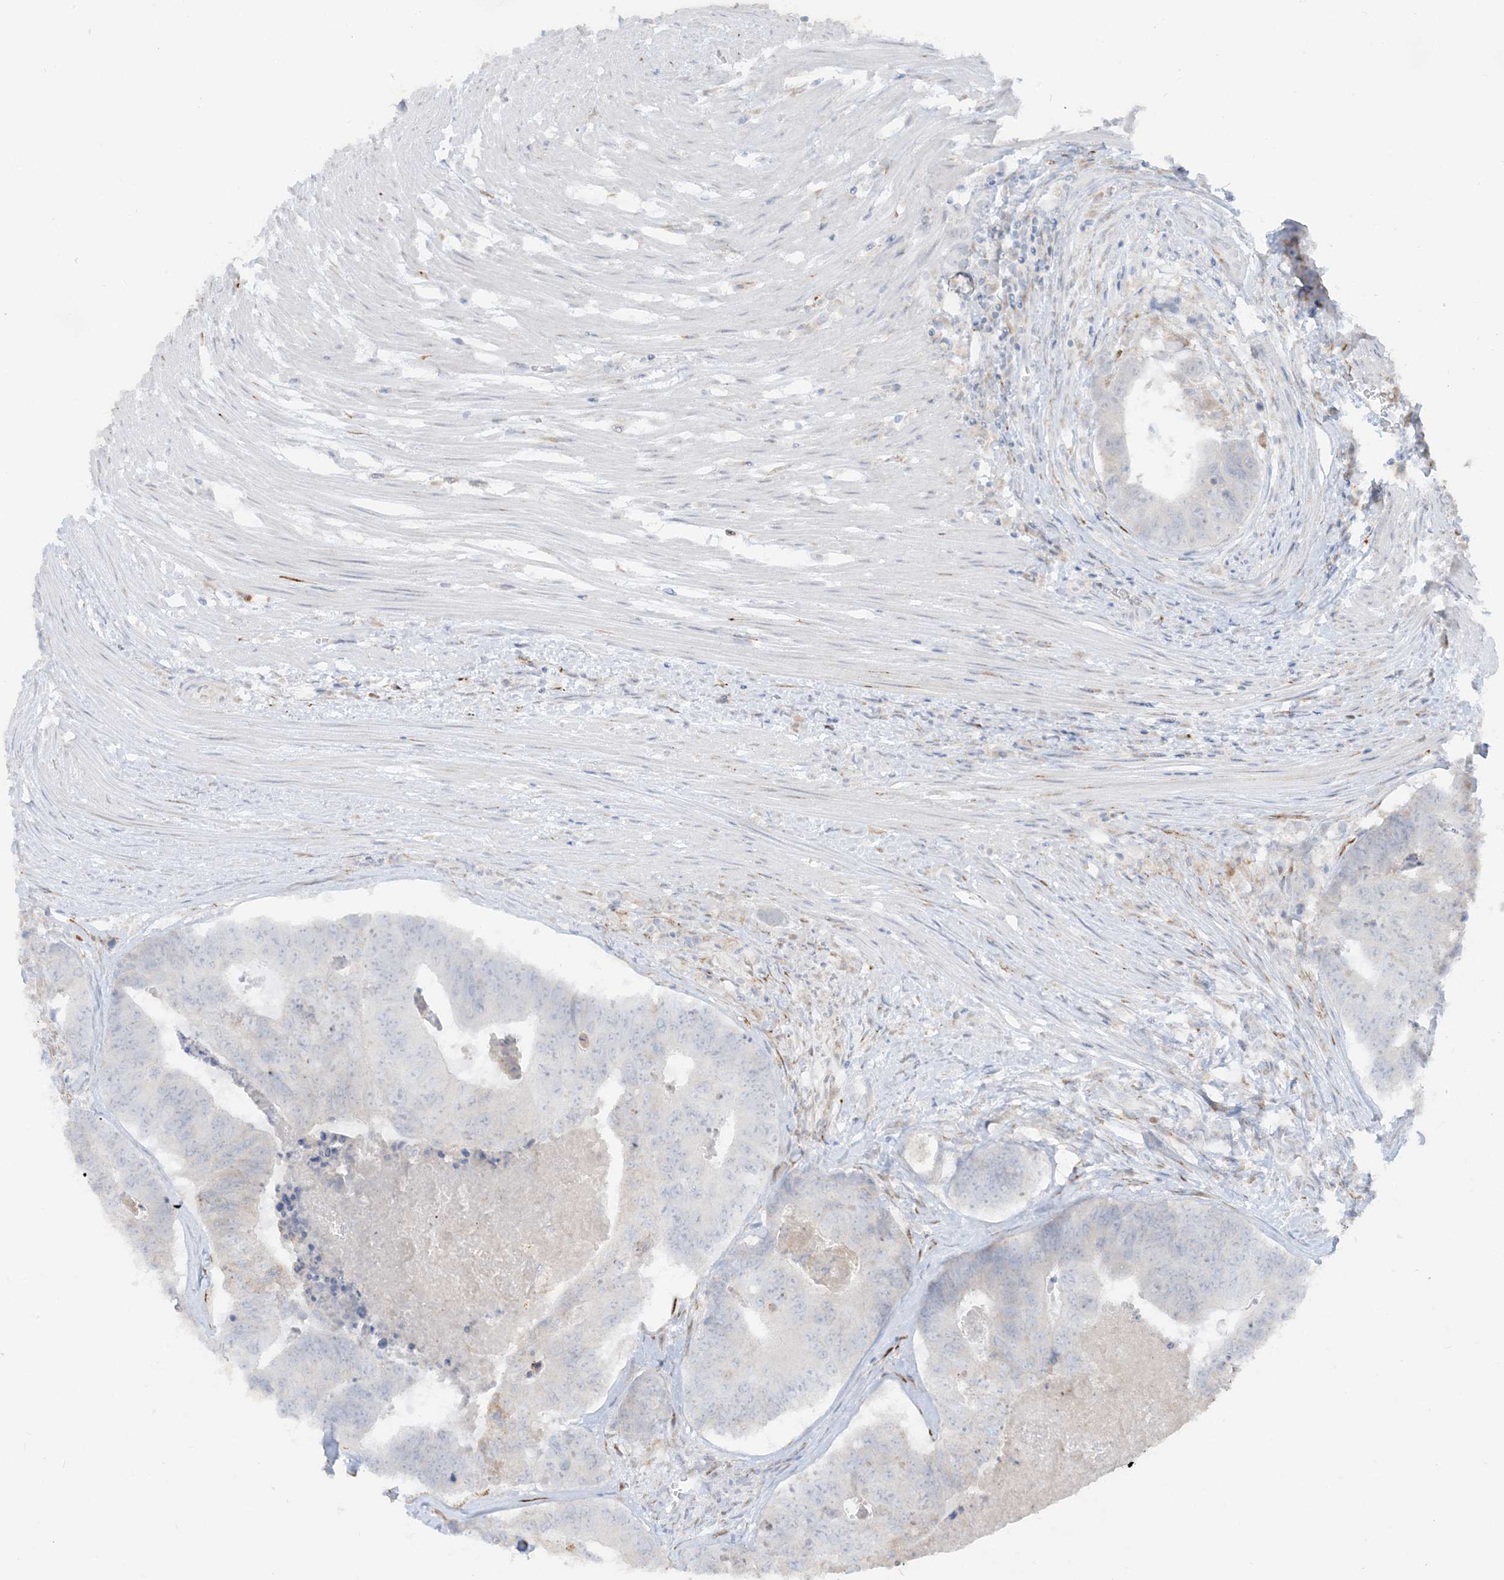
{"staining": {"intensity": "negative", "quantity": "none", "location": "none"}, "tissue": "colorectal cancer", "cell_type": "Tumor cells", "image_type": "cancer", "snomed": [{"axis": "morphology", "description": "Adenocarcinoma, NOS"}, {"axis": "topography", "description": "Colon"}], "caption": "Tumor cells are negative for protein expression in human colorectal cancer (adenocarcinoma).", "gene": "LOXL3", "patient": {"sex": "female", "age": 67}}